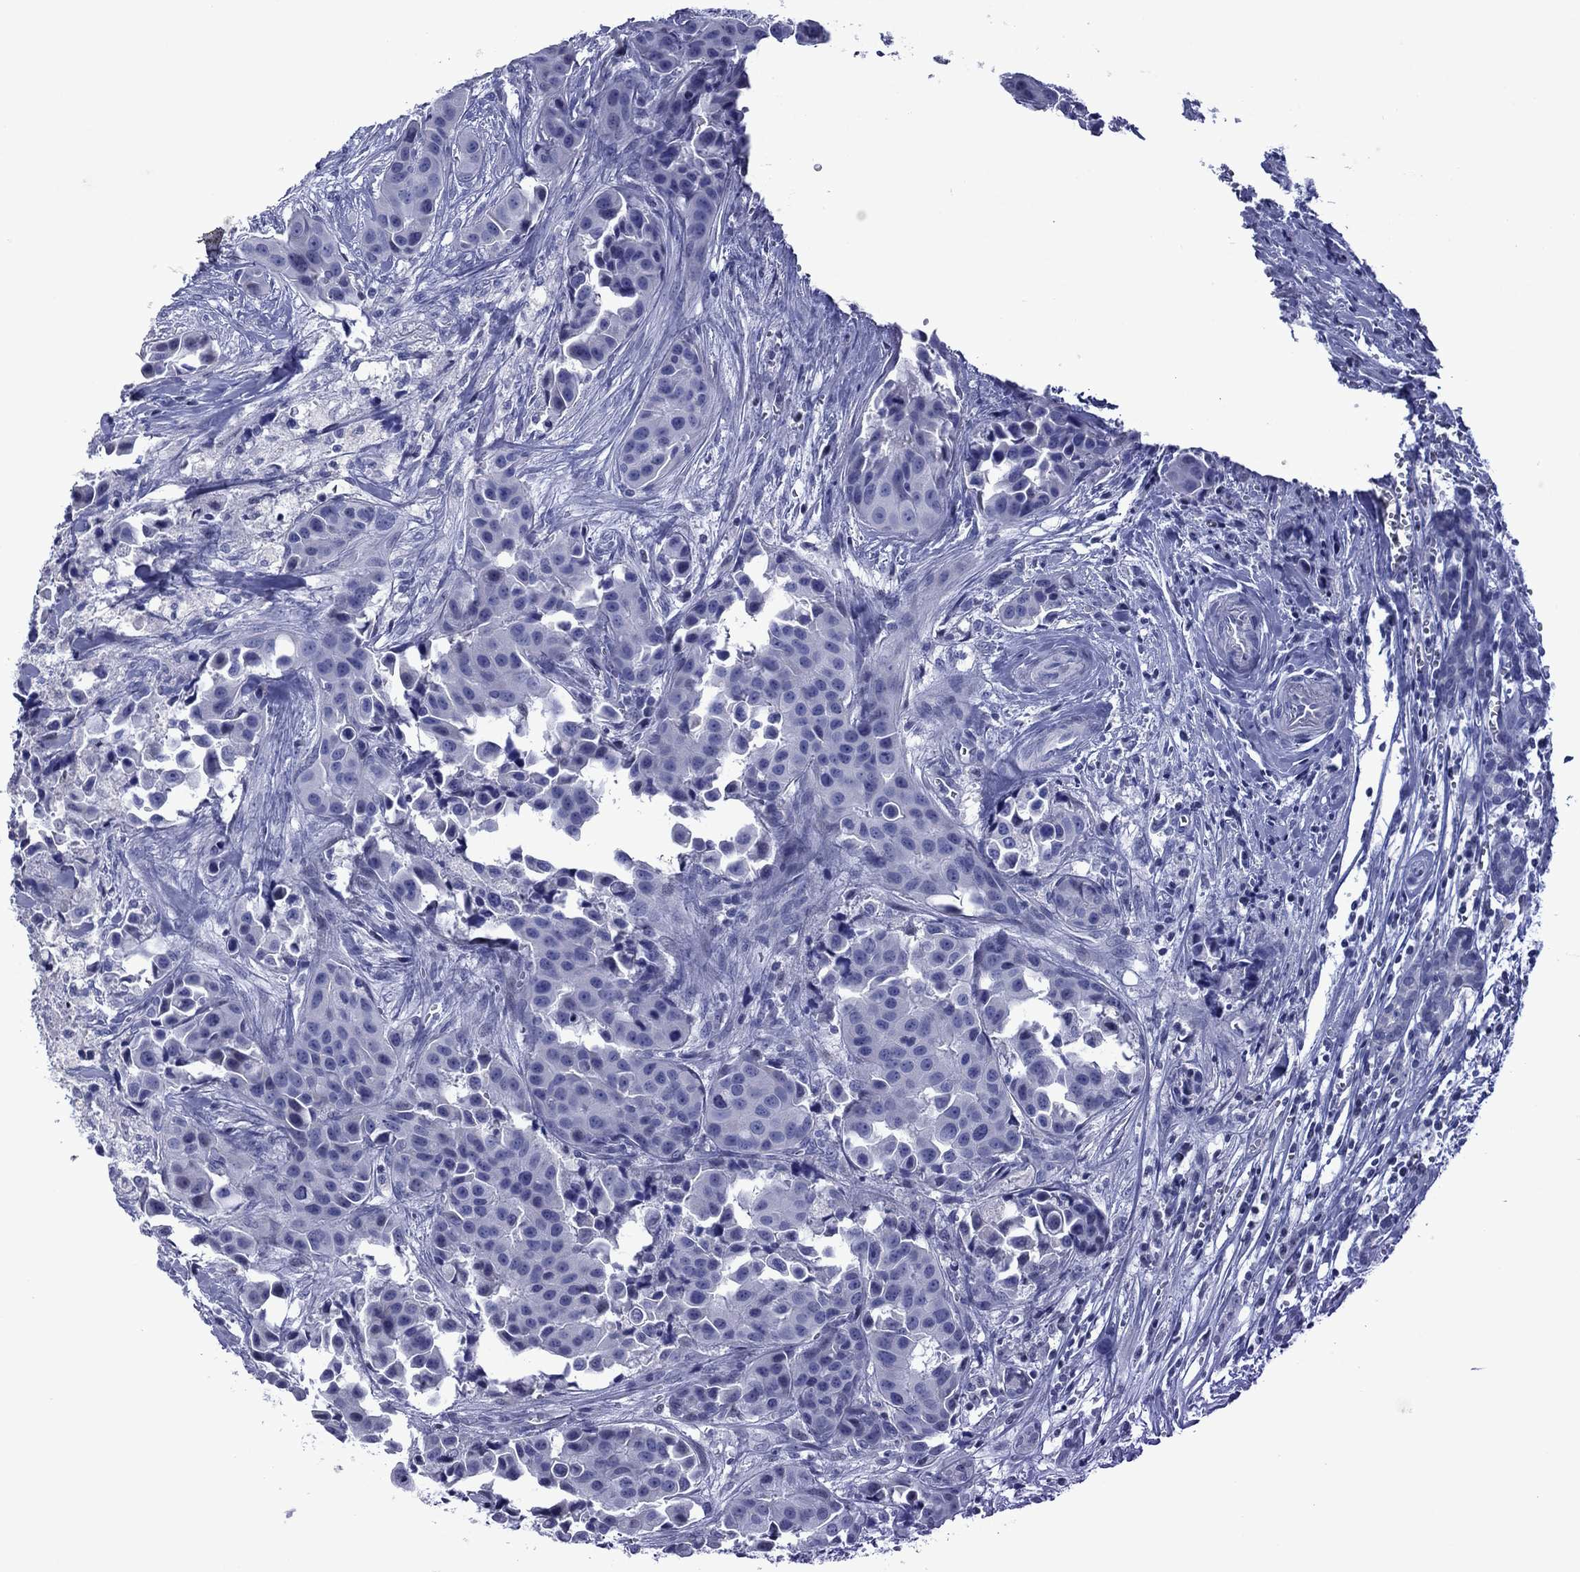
{"staining": {"intensity": "negative", "quantity": "none", "location": "none"}, "tissue": "head and neck cancer", "cell_type": "Tumor cells", "image_type": "cancer", "snomed": [{"axis": "morphology", "description": "Adenocarcinoma, NOS"}, {"axis": "topography", "description": "Head-Neck"}], "caption": "Head and neck adenocarcinoma was stained to show a protein in brown. There is no significant expression in tumor cells.", "gene": "PIWIL1", "patient": {"sex": "male", "age": 76}}